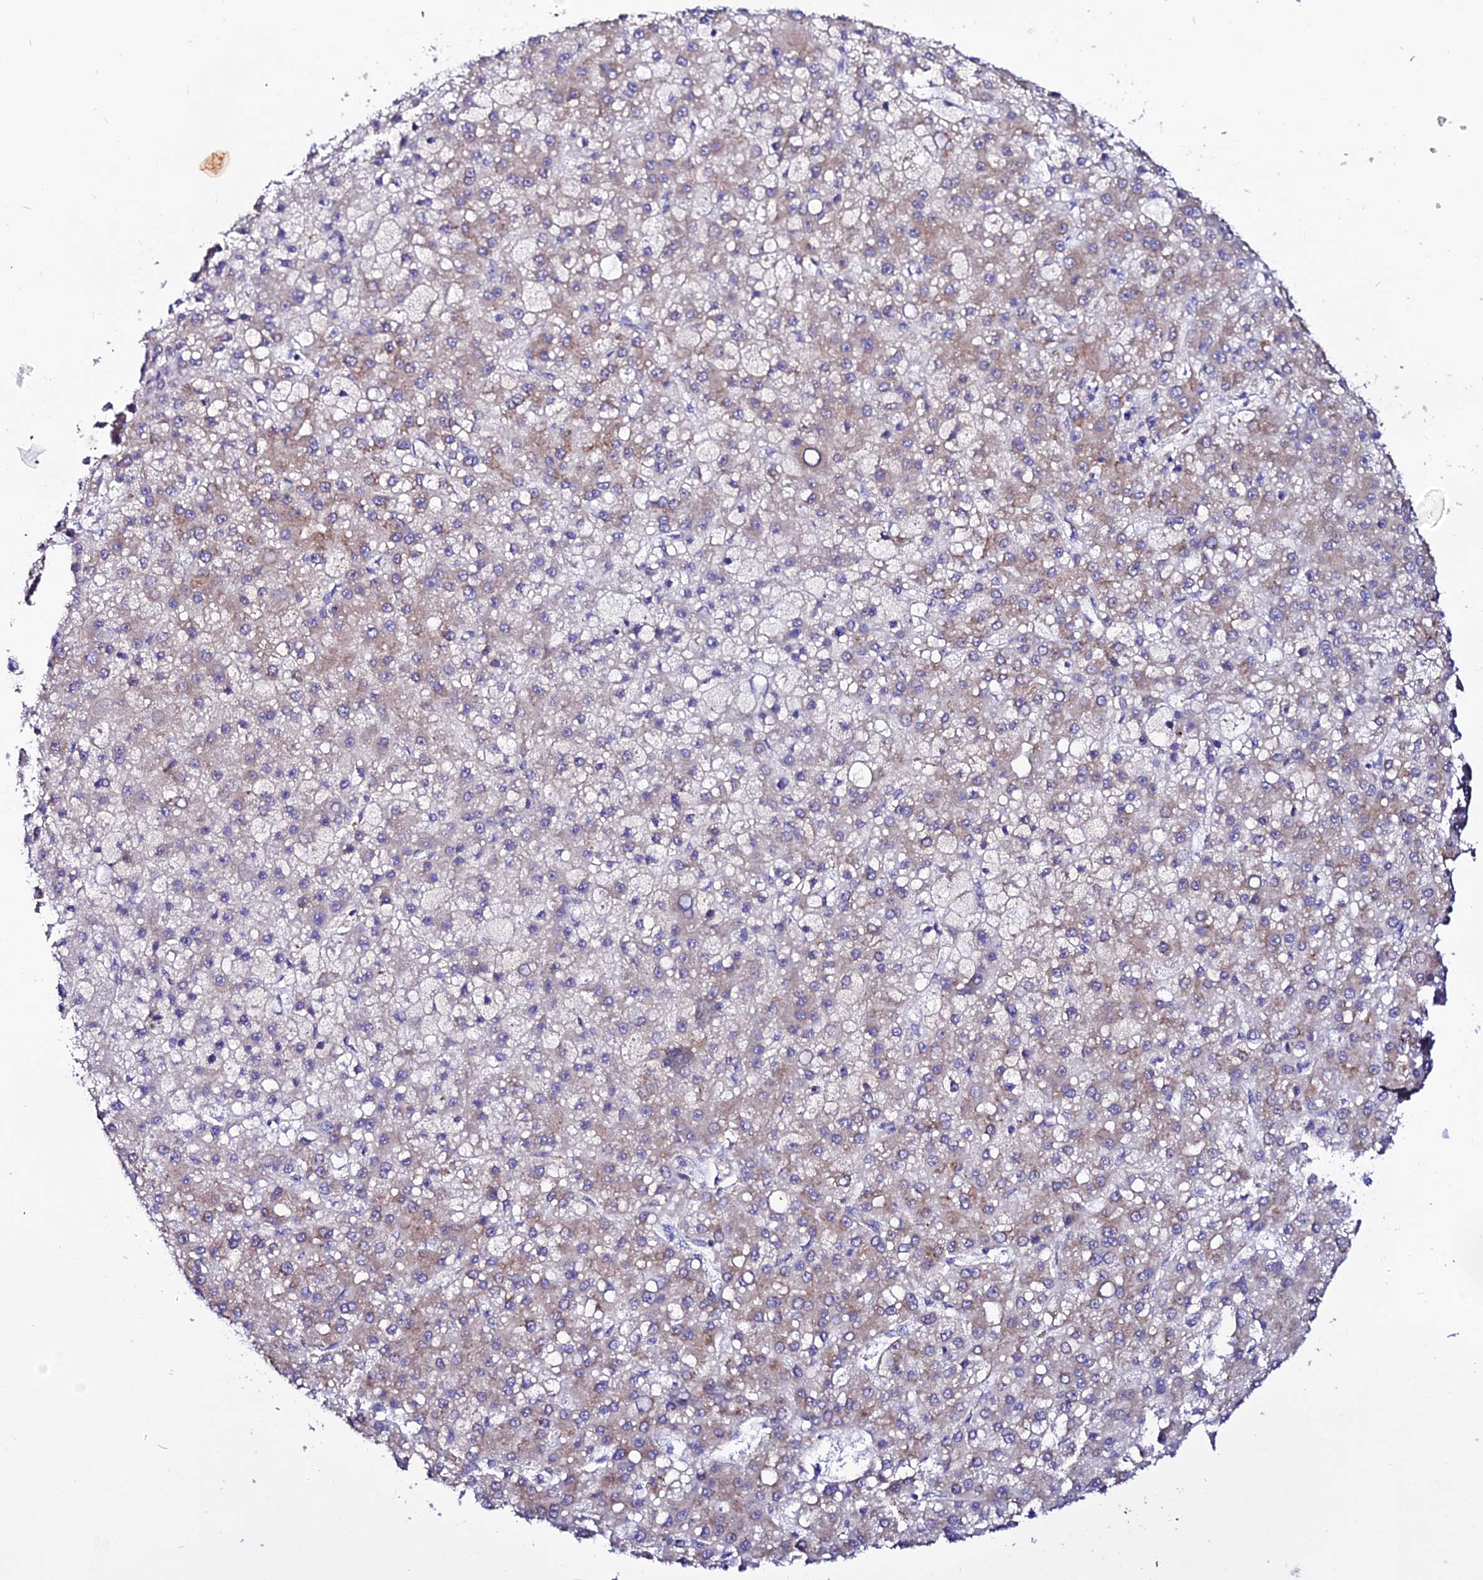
{"staining": {"intensity": "weak", "quantity": "25%-75%", "location": "cytoplasmic/membranous"}, "tissue": "liver cancer", "cell_type": "Tumor cells", "image_type": "cancer", "snomed": [{"axis": "morphology", "description": "Carcinoma, Hepatocellular, NOS"}, {"axis": "topography", "description": "Liver"}], "caption": "Weak cytoplasmic/membranous positivity is present in about 25%-75% of tumor cells in liver hepatocellular carcinoma.", "gene": "EEF1G", "patient": {"sex": "male", "age": 67}}